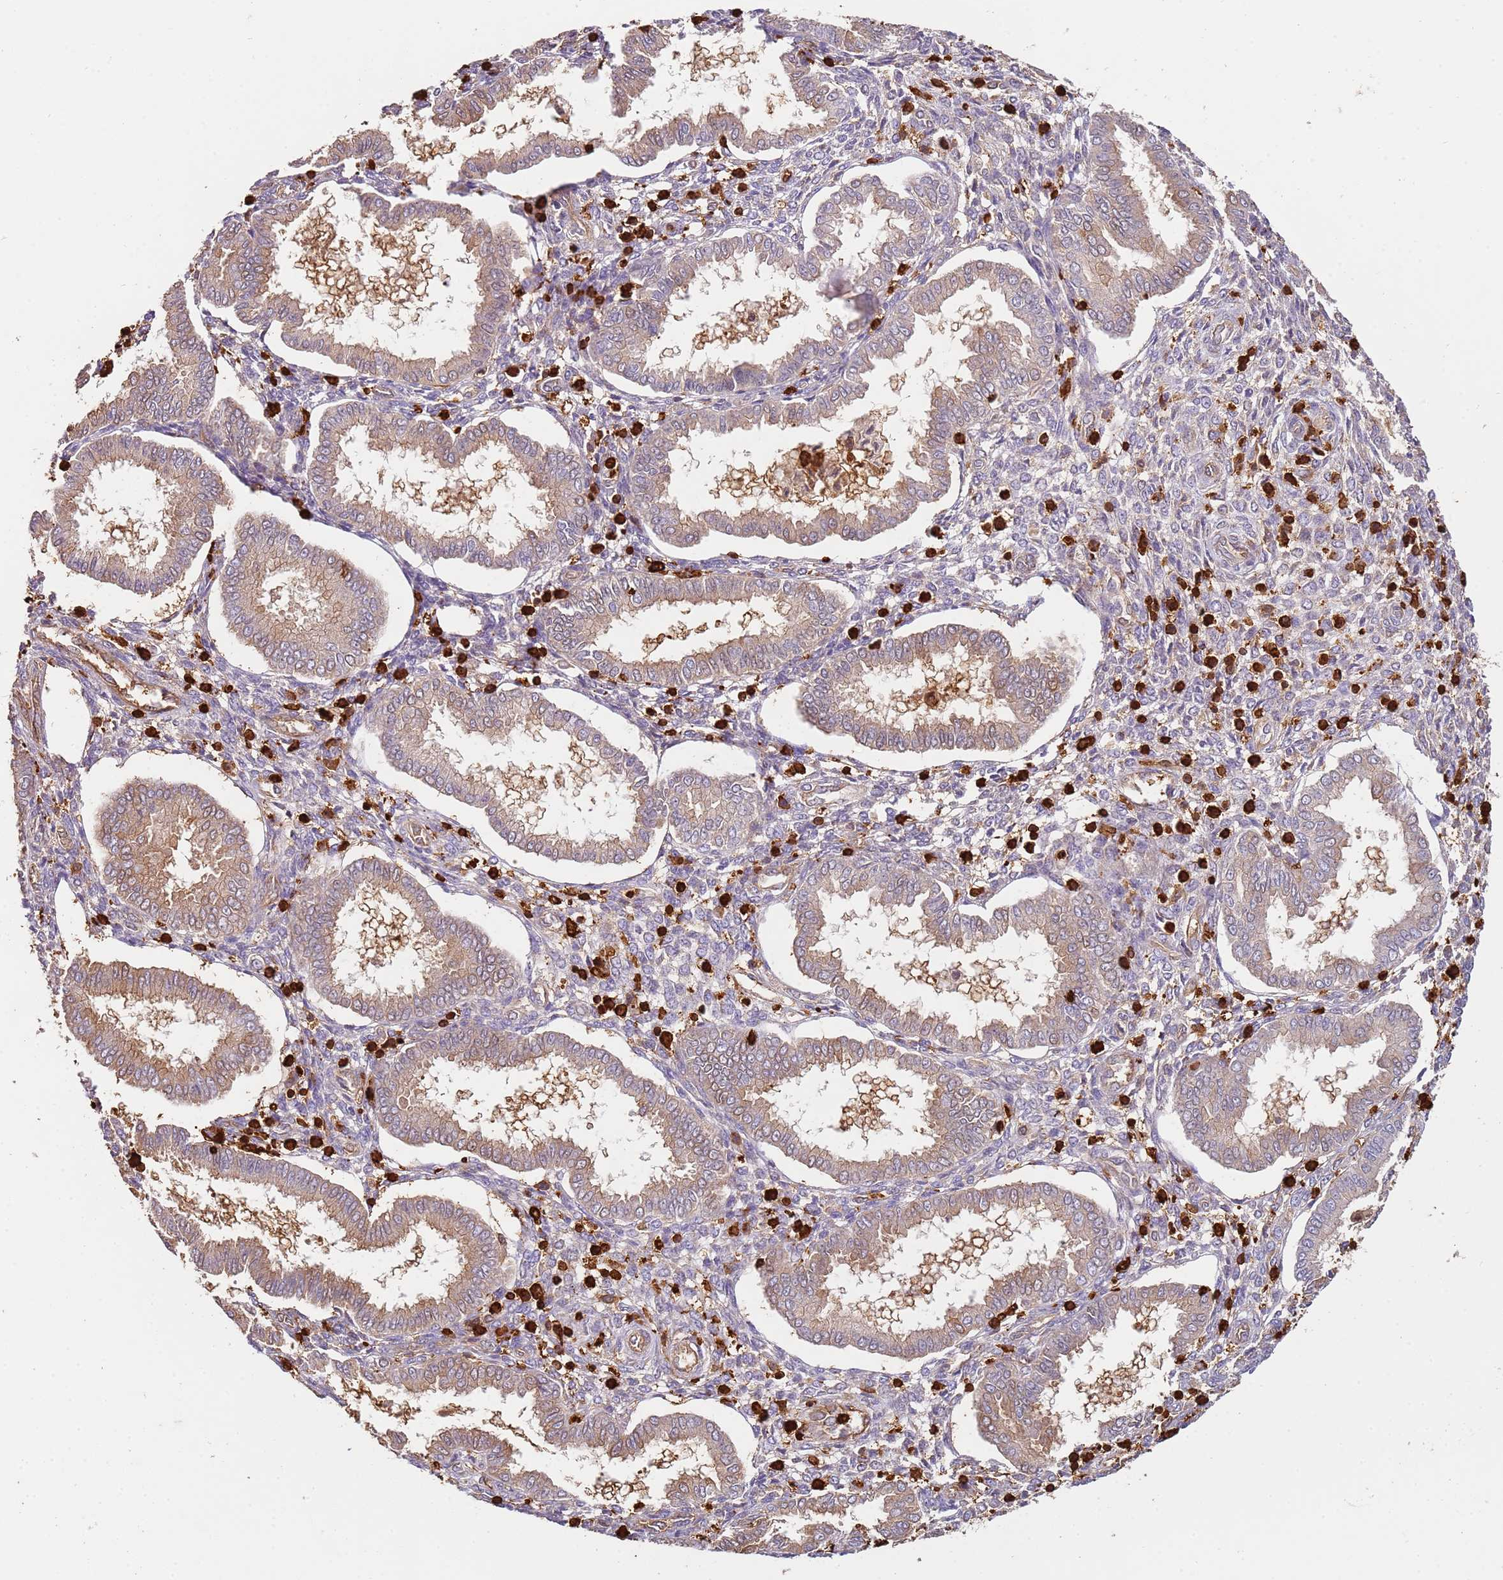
{"staining": {"intensity": "weak", "quantity": "<25%", "location": "cytoplasmic/membranous"}, "tissue": "endometrium", "cell_type": "Cells in endometrial stroma", "image_type": "normal", "snomed": [{"axis": "morphology", "description": "Normal tissue, NOS"}, {"axis": "topography", "description": "Endometrium"}], "caption": "High magnification brightfield microscopy of benign endometrium stained with DAB (brown) and counterstained with hematoxylin (blue): cells in endometrial stroma show no significant positivity. The staining was performed using DAB (3,3'-diaminobenzidine) to visualize the protein expression in brown, while the nuclei were stained in blue with hematoxylin (Magnification: 20x).", "gene": "OR6P1", "patient": {"sex": "female", "age": 24}}